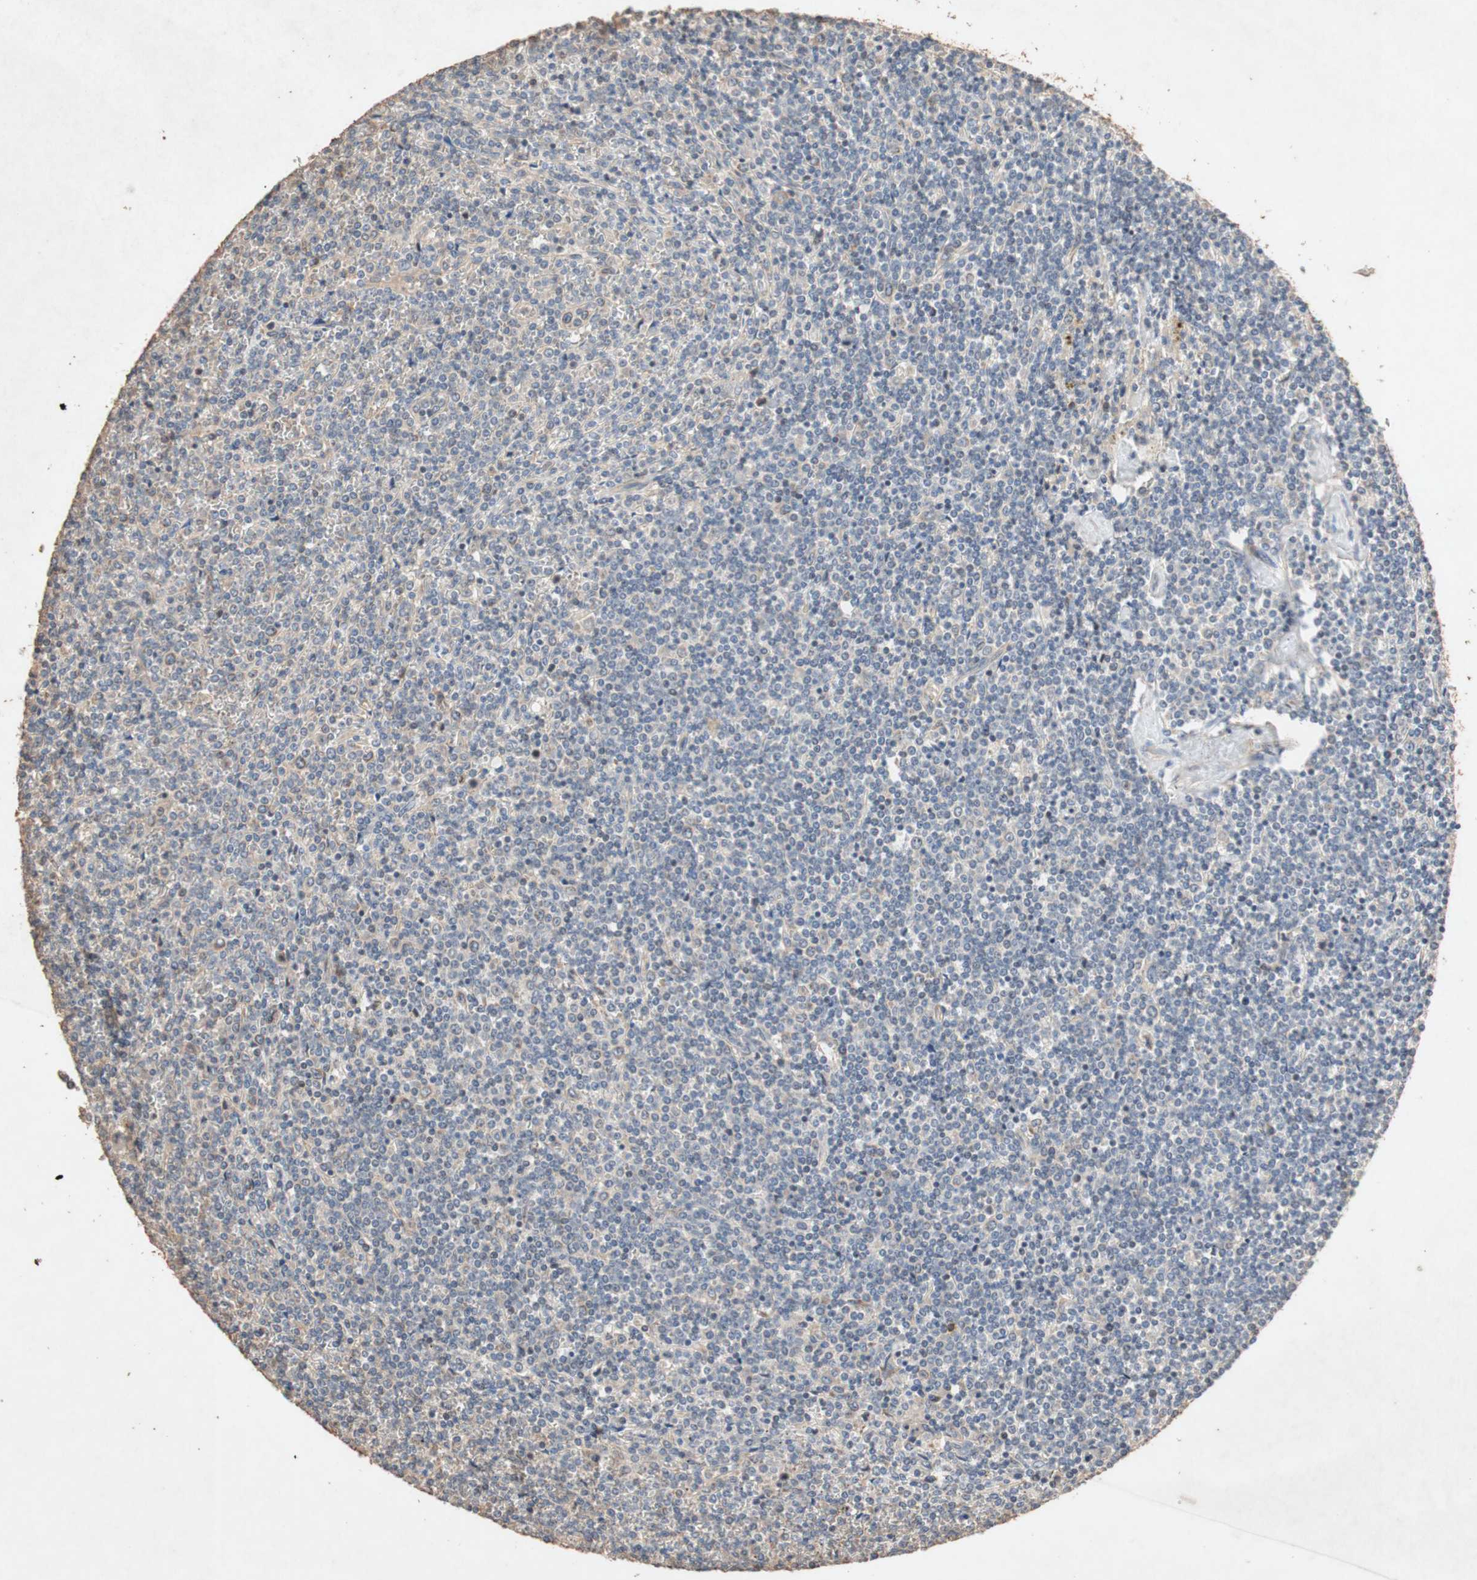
{"staining": {"intensity": "negative", "quantity": "none", "location": "none"}, "tissue": "lymphoma", "cell_type": "Tumor cells", "image_type": "cancer", "snomed": [{"axis": "morphology", "description": "Malignant lymphoma, non-Hodgkin's type, Low grade"}, {"axis": "topography", "description": "Spleen"}], "caption": "The histopathology image reveals no staining of tumor cells in lymphoma.", "gene": "TUBB", "patient": {"sex": "female", "age": 19}}